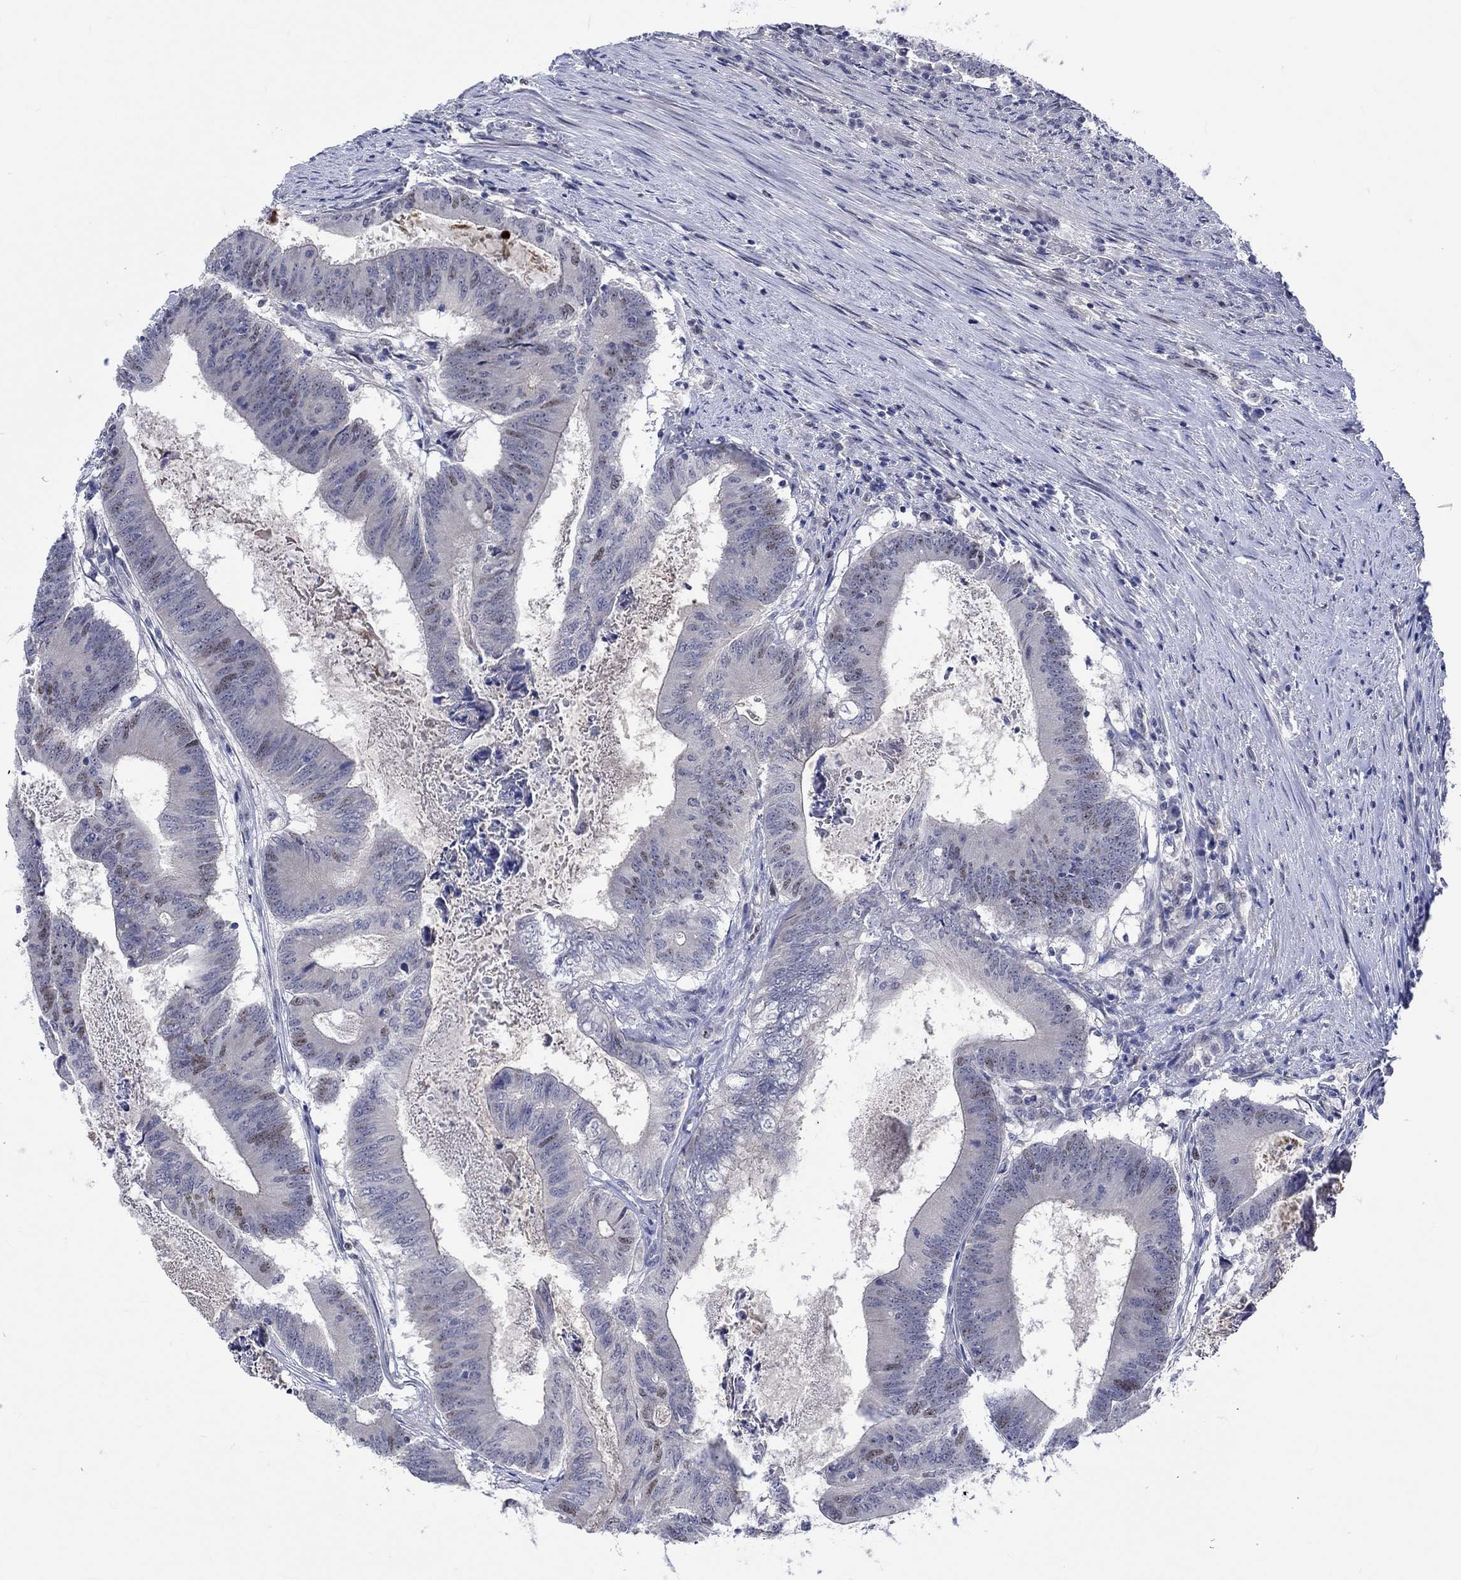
{"staining": {"intensity": "weak", "quantity": "<25%", "location": "nuclear"}, "tissue": "colorectal cancer", "cell_type": "Tumor cells", "image_type": "cancer", "snomed": [{"axis": "morphology", "description": "Adenocarcinoma, NOS"}, {"axis": "topography", "description": "Colon"}], "caption": "Adenocarcinoma (colorectal) was stained to show a protein in brown. There is no significant positivity in tumor cells.", "gene": "E2F8", "patient": {"sex": "female", "age": 70}}